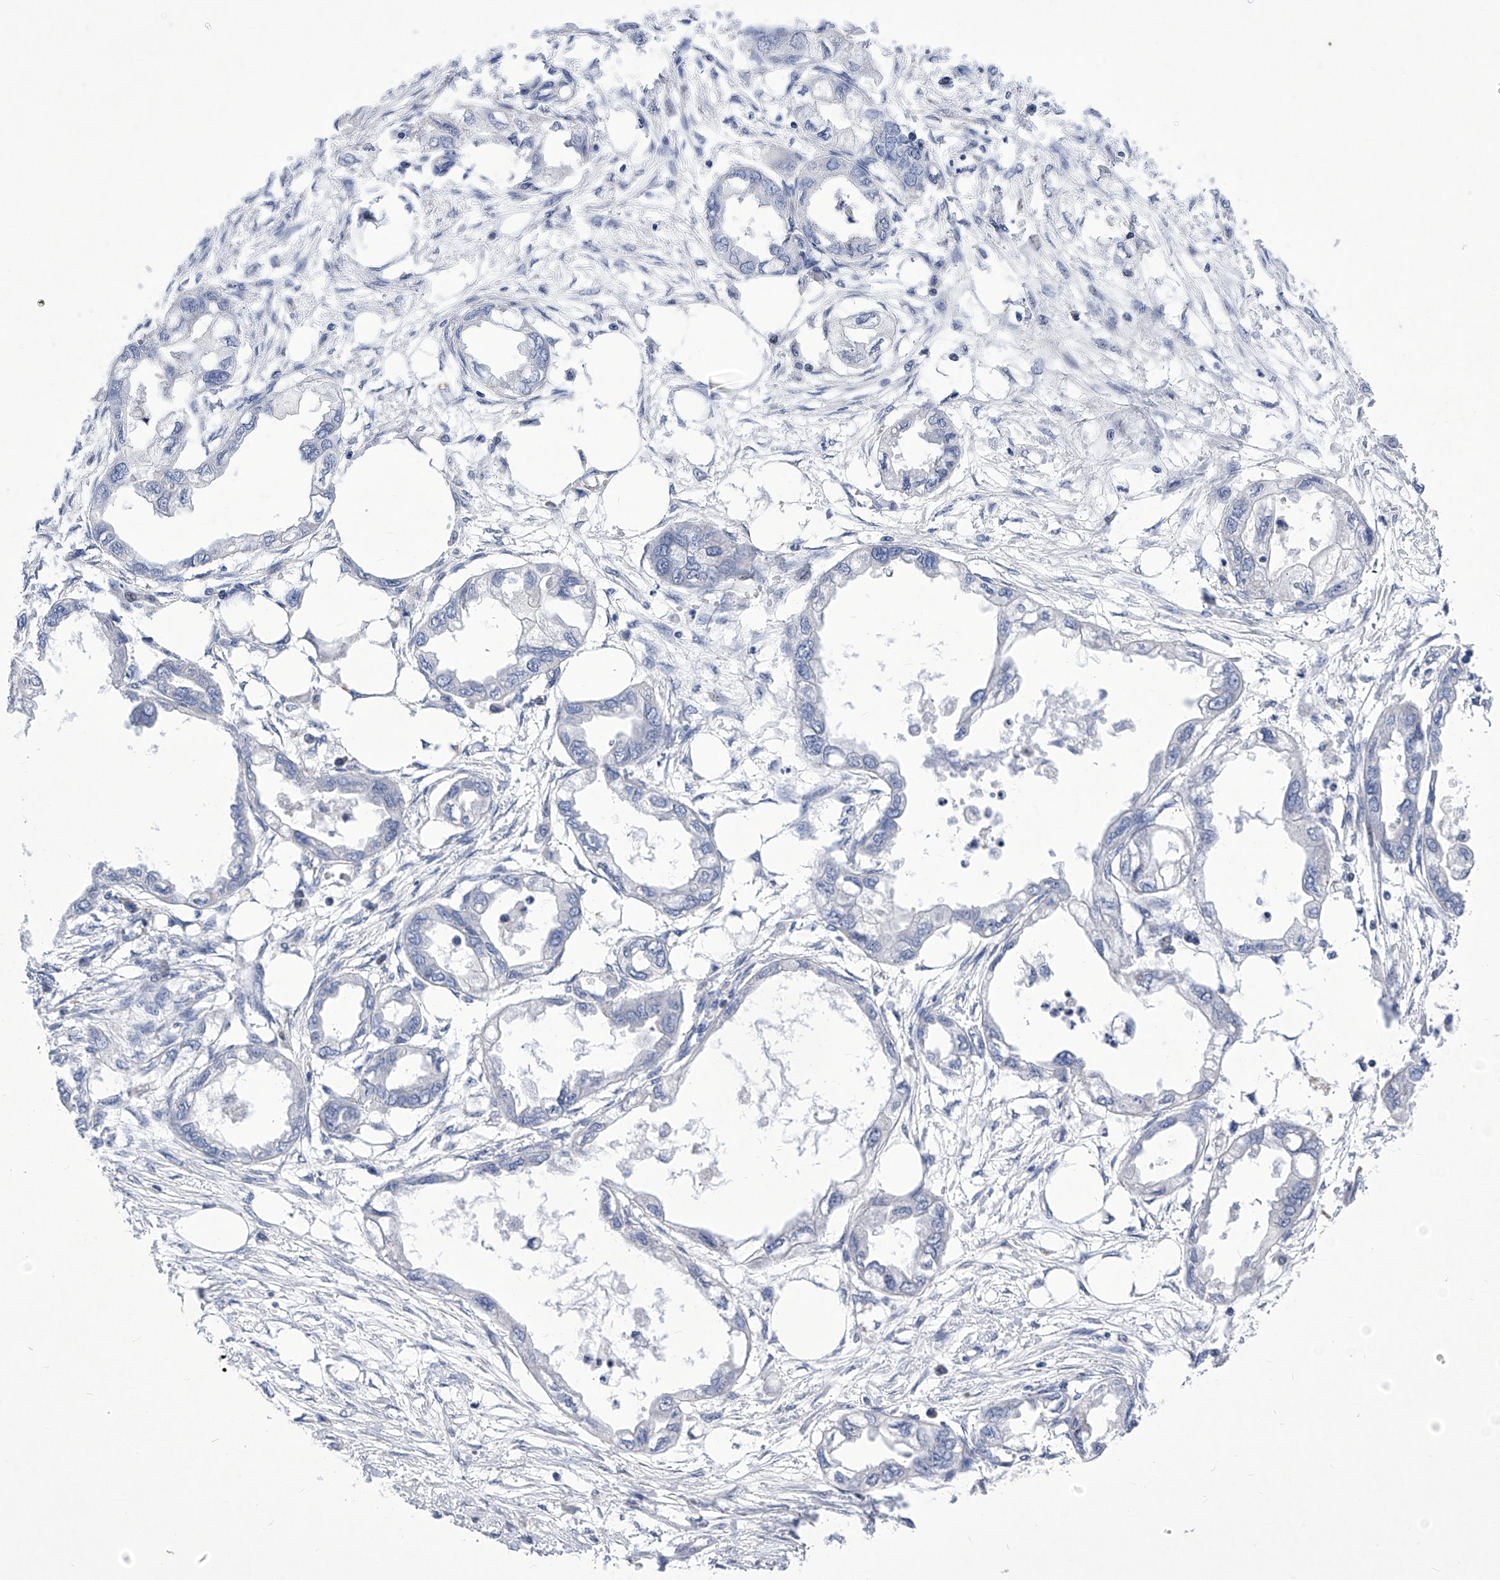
{"staining": {"intensity": "negative", "quantity": "none", "location": "none"}, "tissue": "endometrial cancer", "cell_type": "Tumor cells", "image_type": "cancer", "snomed": [{"axis": "morphology", "description": "Adenocarcinoma, NOS"}, {"axis": "morphology", "description": "Adenocarcinoma, metastatic, NOS"}, {"axis": "topography", "description": "Adipose tissue"}, {"axis": "topography", "description": "Endometrium"}], "caption": "An immunohistochemistry (IHC) photomicrograph of endometrial metastatic adenocarcinoma is shown. There is no staining in tumor cells of endometrial metastatic adenocarcinoma.", "gene": "NUFIP1", "patient": {"sex": "female", "age": 67}}